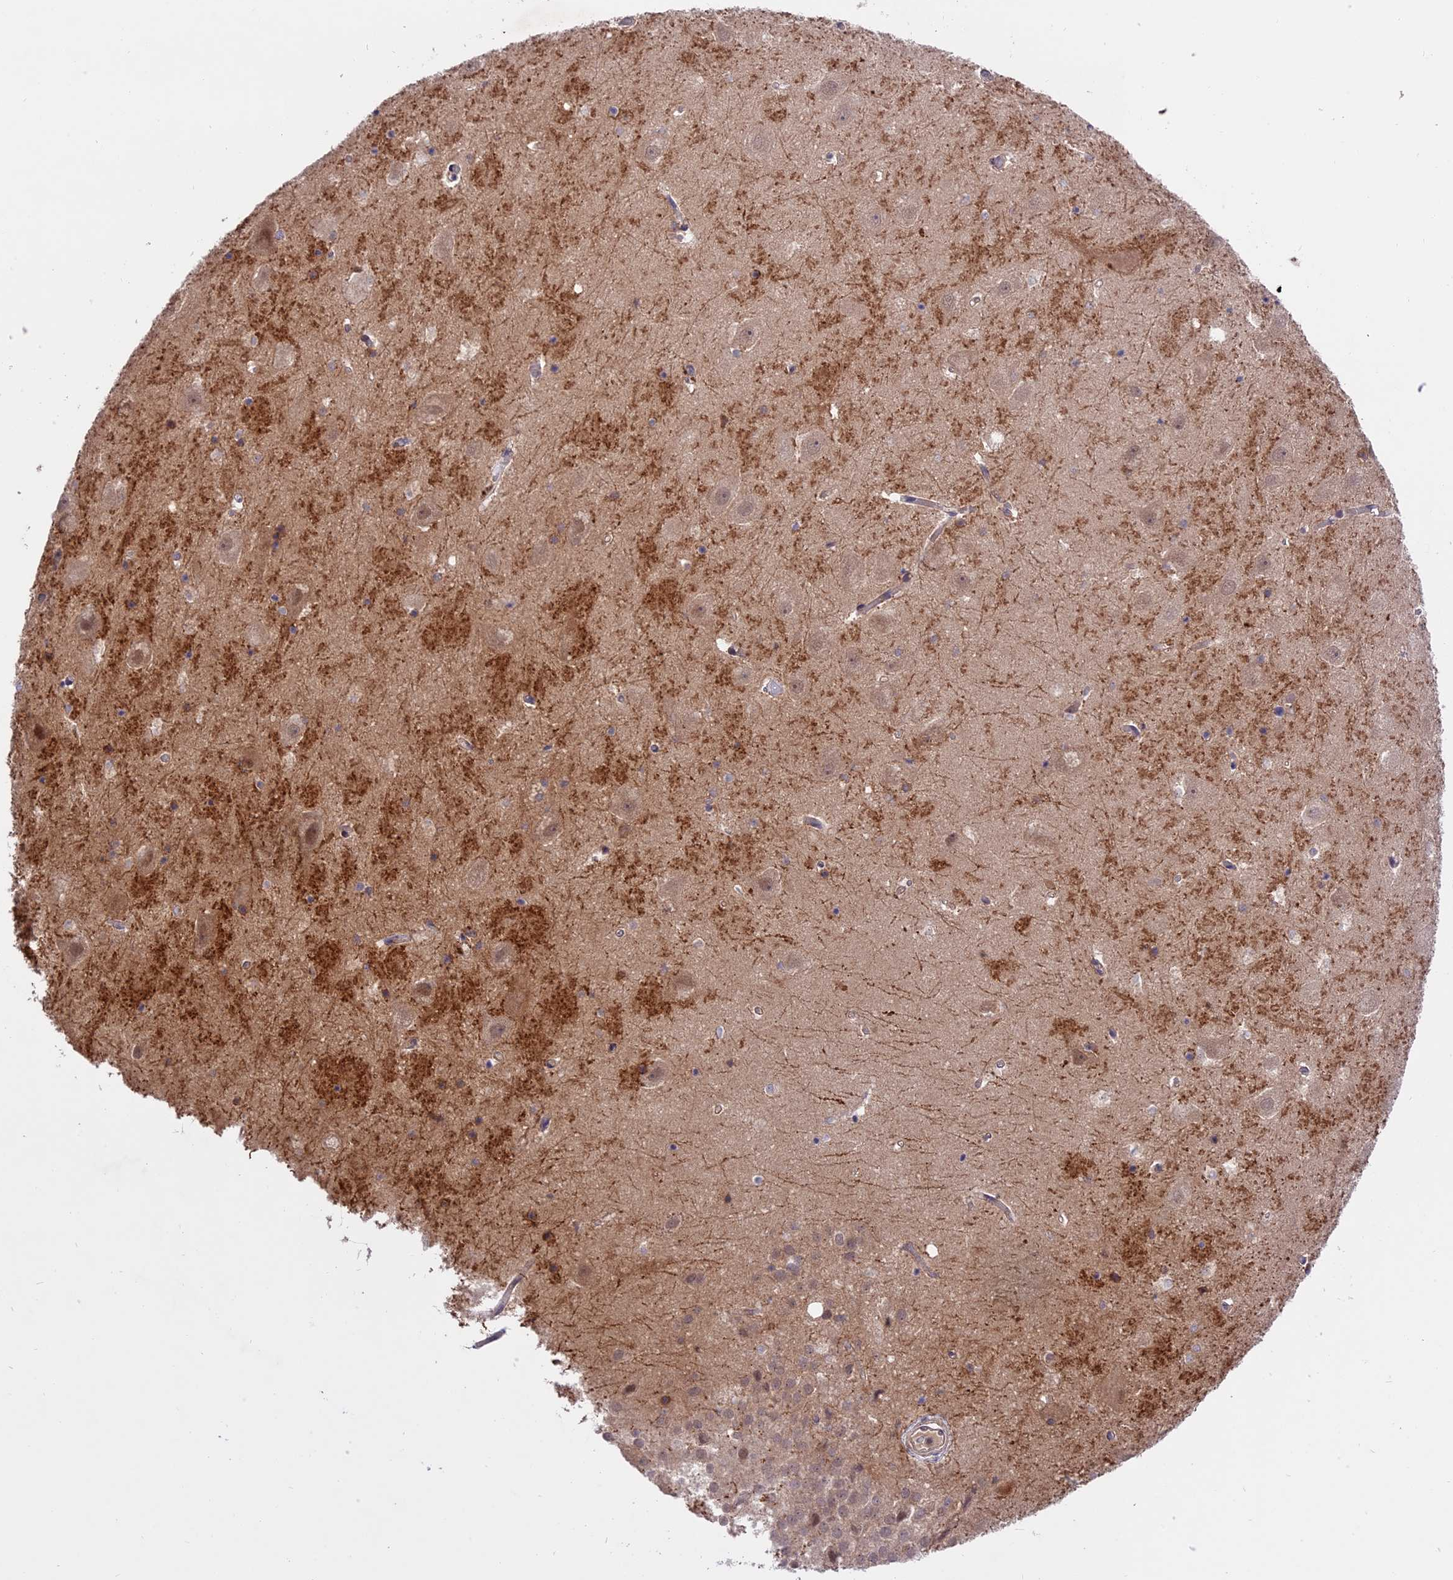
{"staining": {"intensity": "moderate", "quantity": "<25%", "location": "cytoplasmic/membranous"}, "tissue": "hippocampus", "cell_type": "Glial cells", "image_type": "normal", "snomed": [{"axis": "morphology", "description": "Normal tissue, NOS"}, {"axis": "topography", "description": "Hippocampus"}], "caption": "Immunohistochemistry image of benign hippocampus: human hippocampus stained using immunohistochemistry displays low levels of moderate protein expression localized specifically in the cytoplasmic/membranous of glial cells, appearing as a cytoplasmic/membranous brown color.", "gene": "SPRED1", "patient": {"sex": "female", "age": 52}}